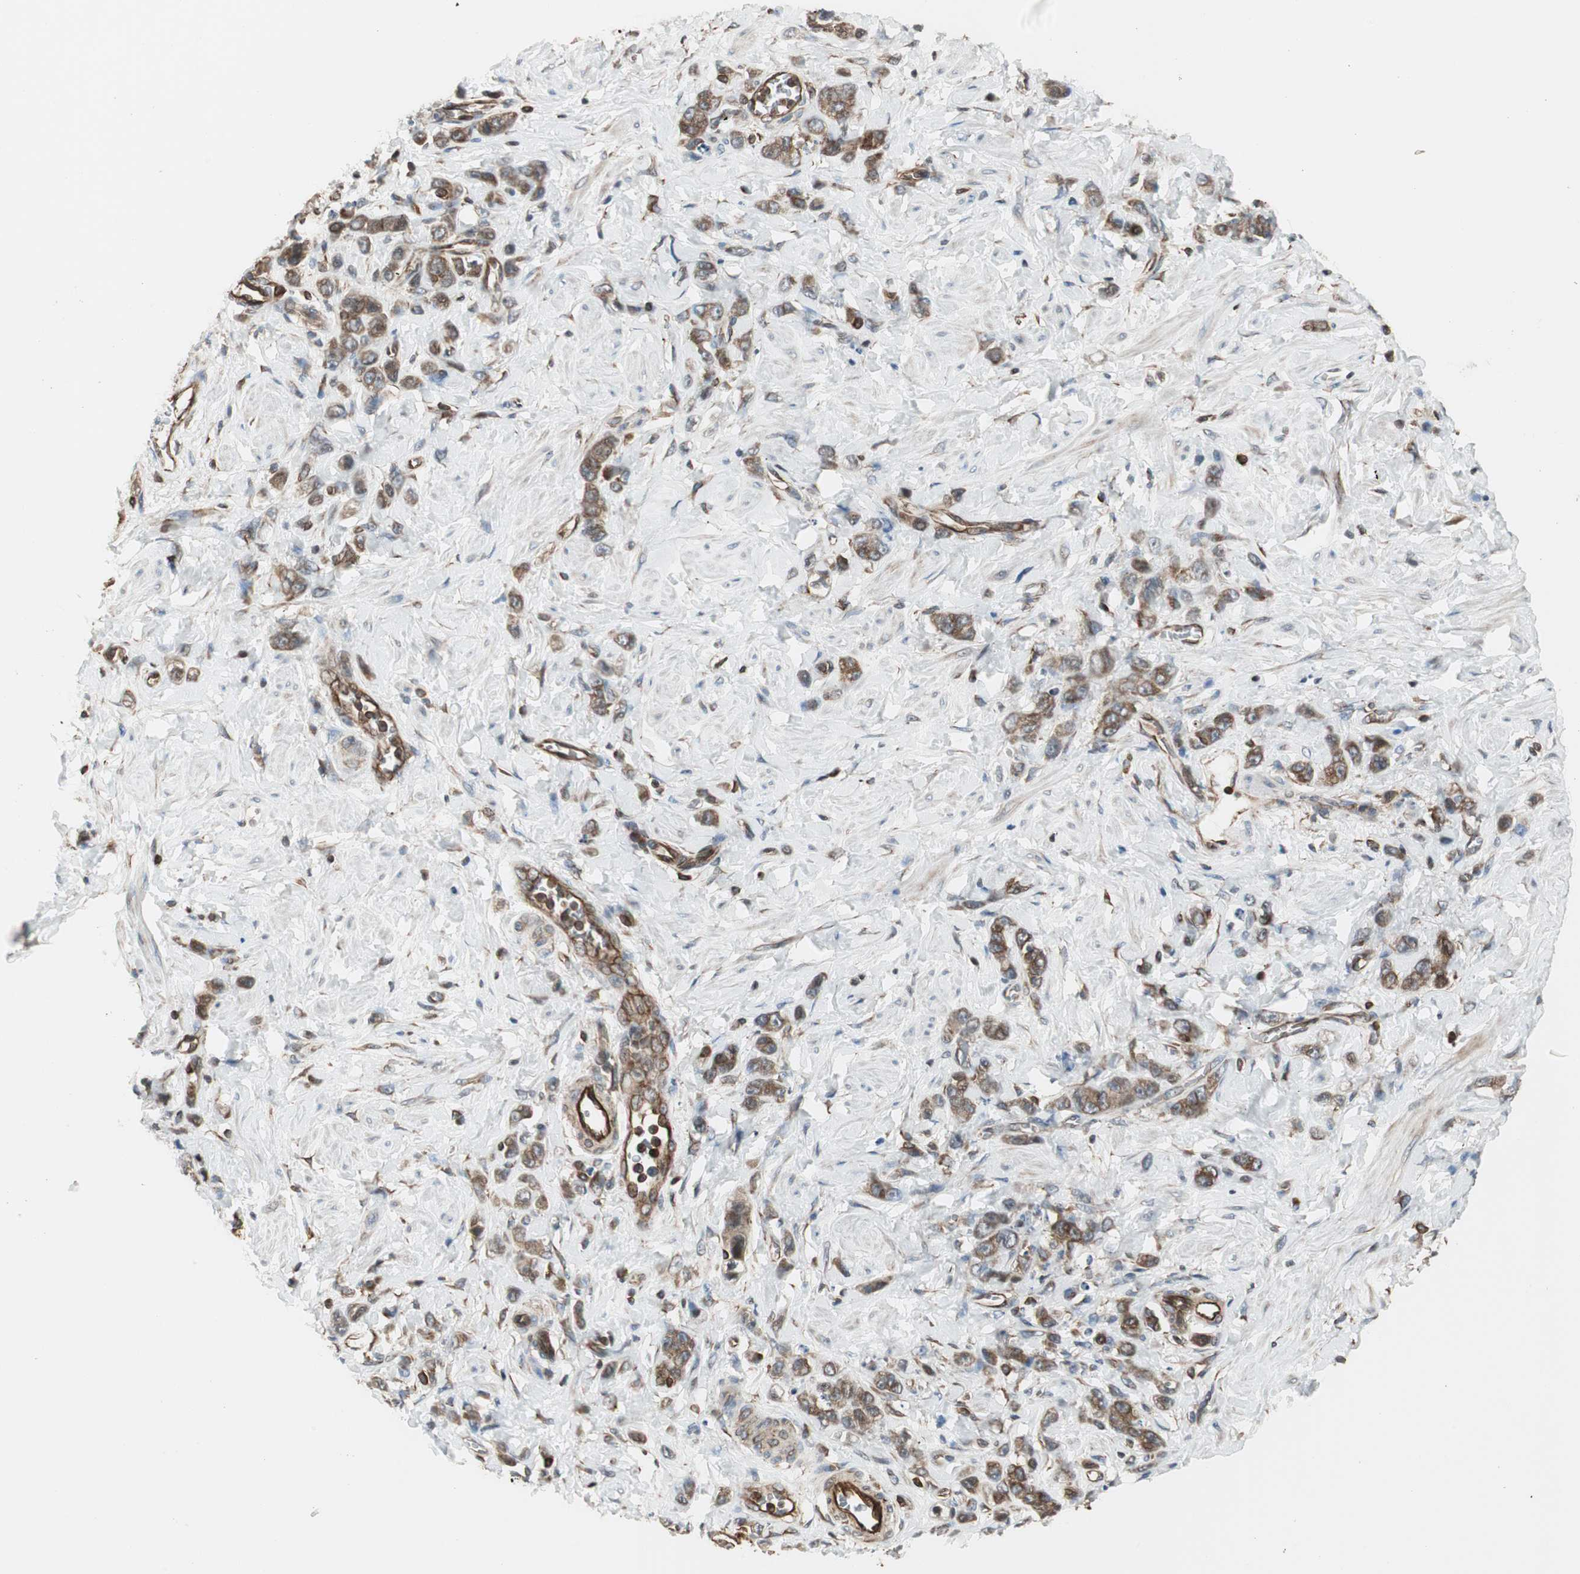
{"staining": {"intensity": "moderate", "quantity": ">75%", "location": "cytoplasmic/membranous"}, "tissue": "stomach cancer", "cell_type": "Tumor cells", "image_type": "cancer", "snomed": [{"axis": "morphology", "description": "Adenocarcinoma, NOS"}, {"axis": "topography", "description": "Stomach"}], "caption": "Immunohistochemistry photomicrograph of neoplastic tissue: stomach adenocarcinoma stained using IHC exhibits medium levels of moderate protein expression localized specifically in the cytoplasmic/membranous of tumor cells, appearing as a cytoplasmic/membranous brown color.", "gene": "MAD2L2", "patient": {"sex": "male", "age": 82}}